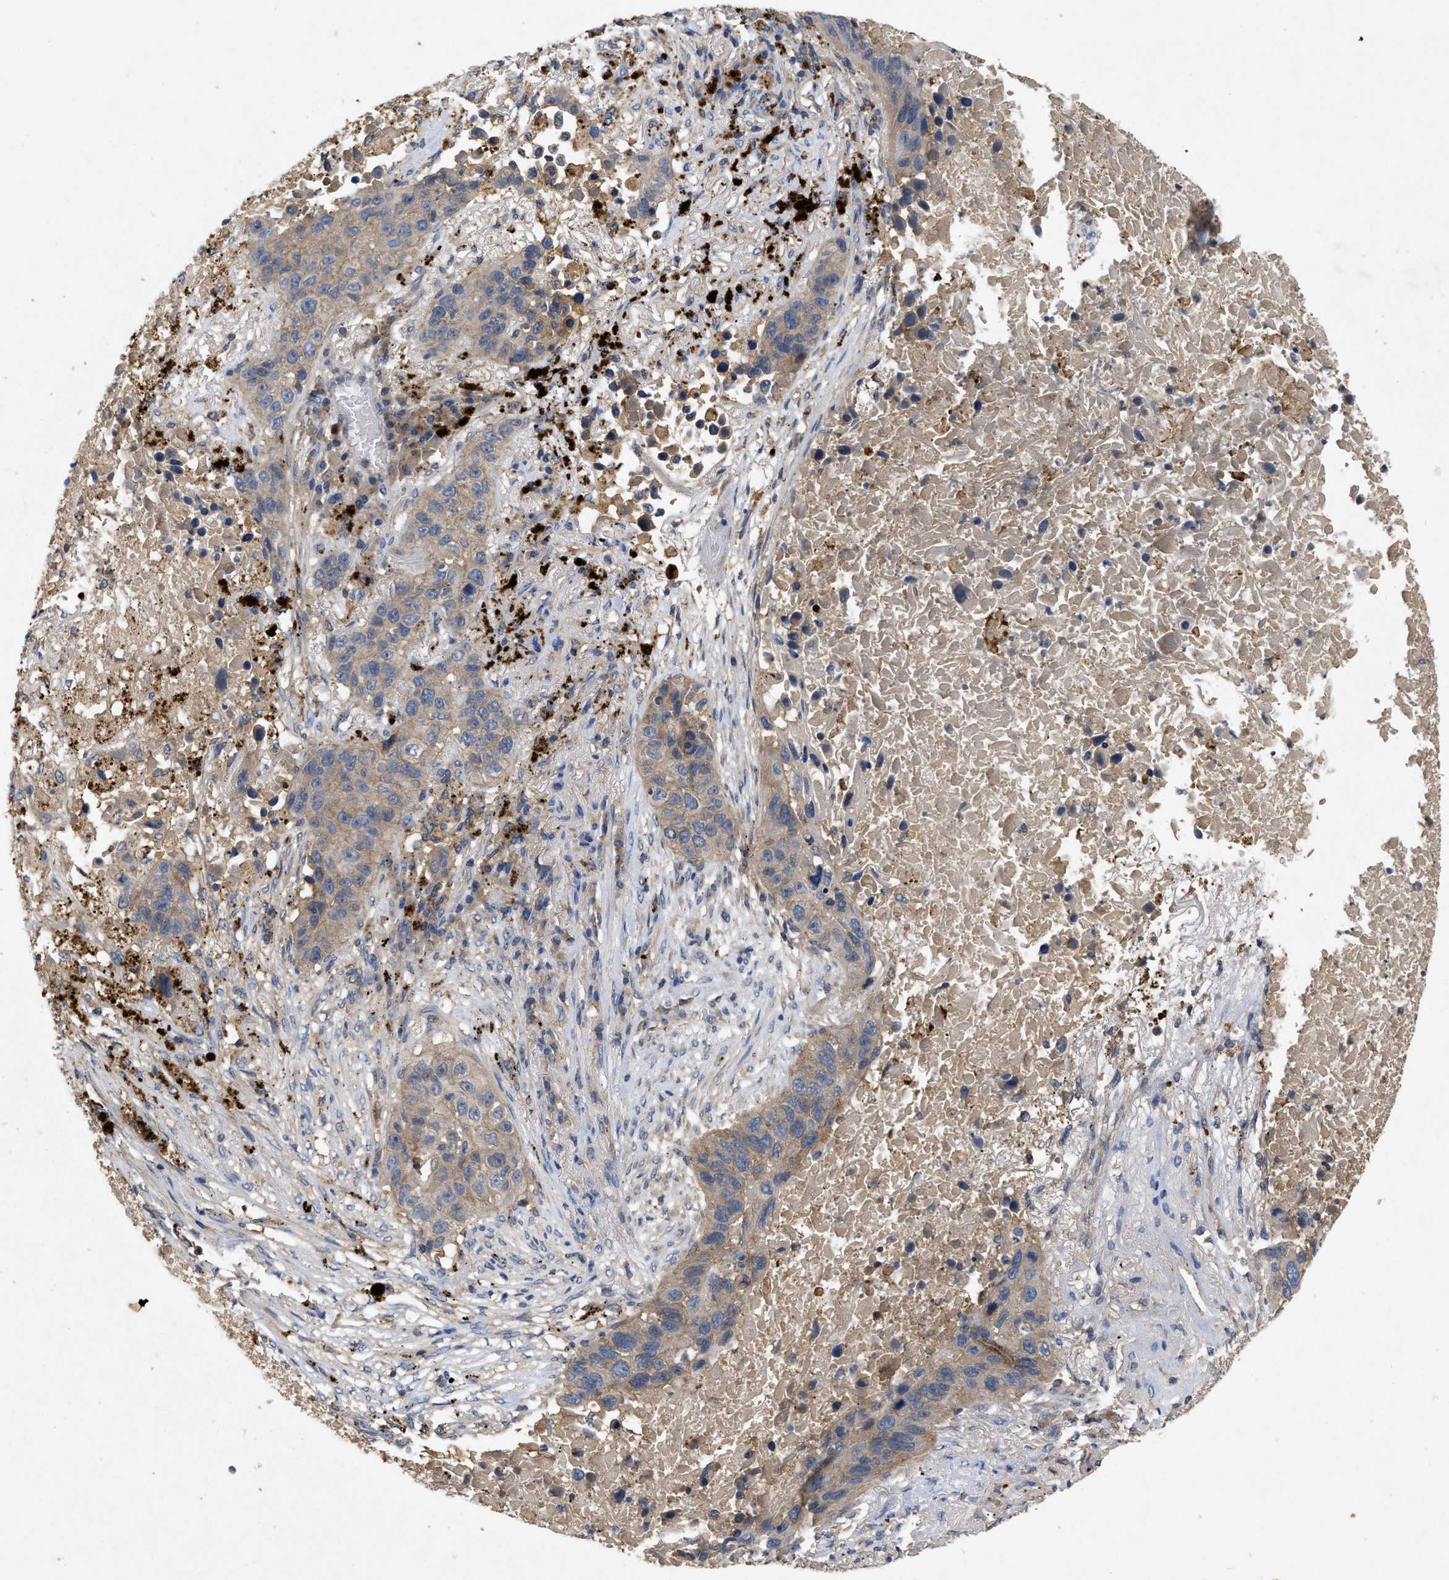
{"staining": {"intensity": "moderate", "quantity": ">75%", "location": "cytoplasmic/membranous"}, "tissue": "lung cancer", "cell_type": "Tumor cells", "image_type": "cancer", "snomed": [{"axis": "morphology", "description": "Squamous cell carcinoma, NOS"}, {"axis": "topography", "description": "Lung"}], "caption": "Immunohistochemistry (IHC) histopathology image of neoplastic tissue: lung squamous cell carcinoma stained using IHC shows medium levels of moderate protein expression localized specifically in the cytoplasmic/membranous of tumor cells, appearing as a cytoplasmic/membranous brown color.", "gene": "LPAR2", "patient": {"sex": "male", "age": 57}}